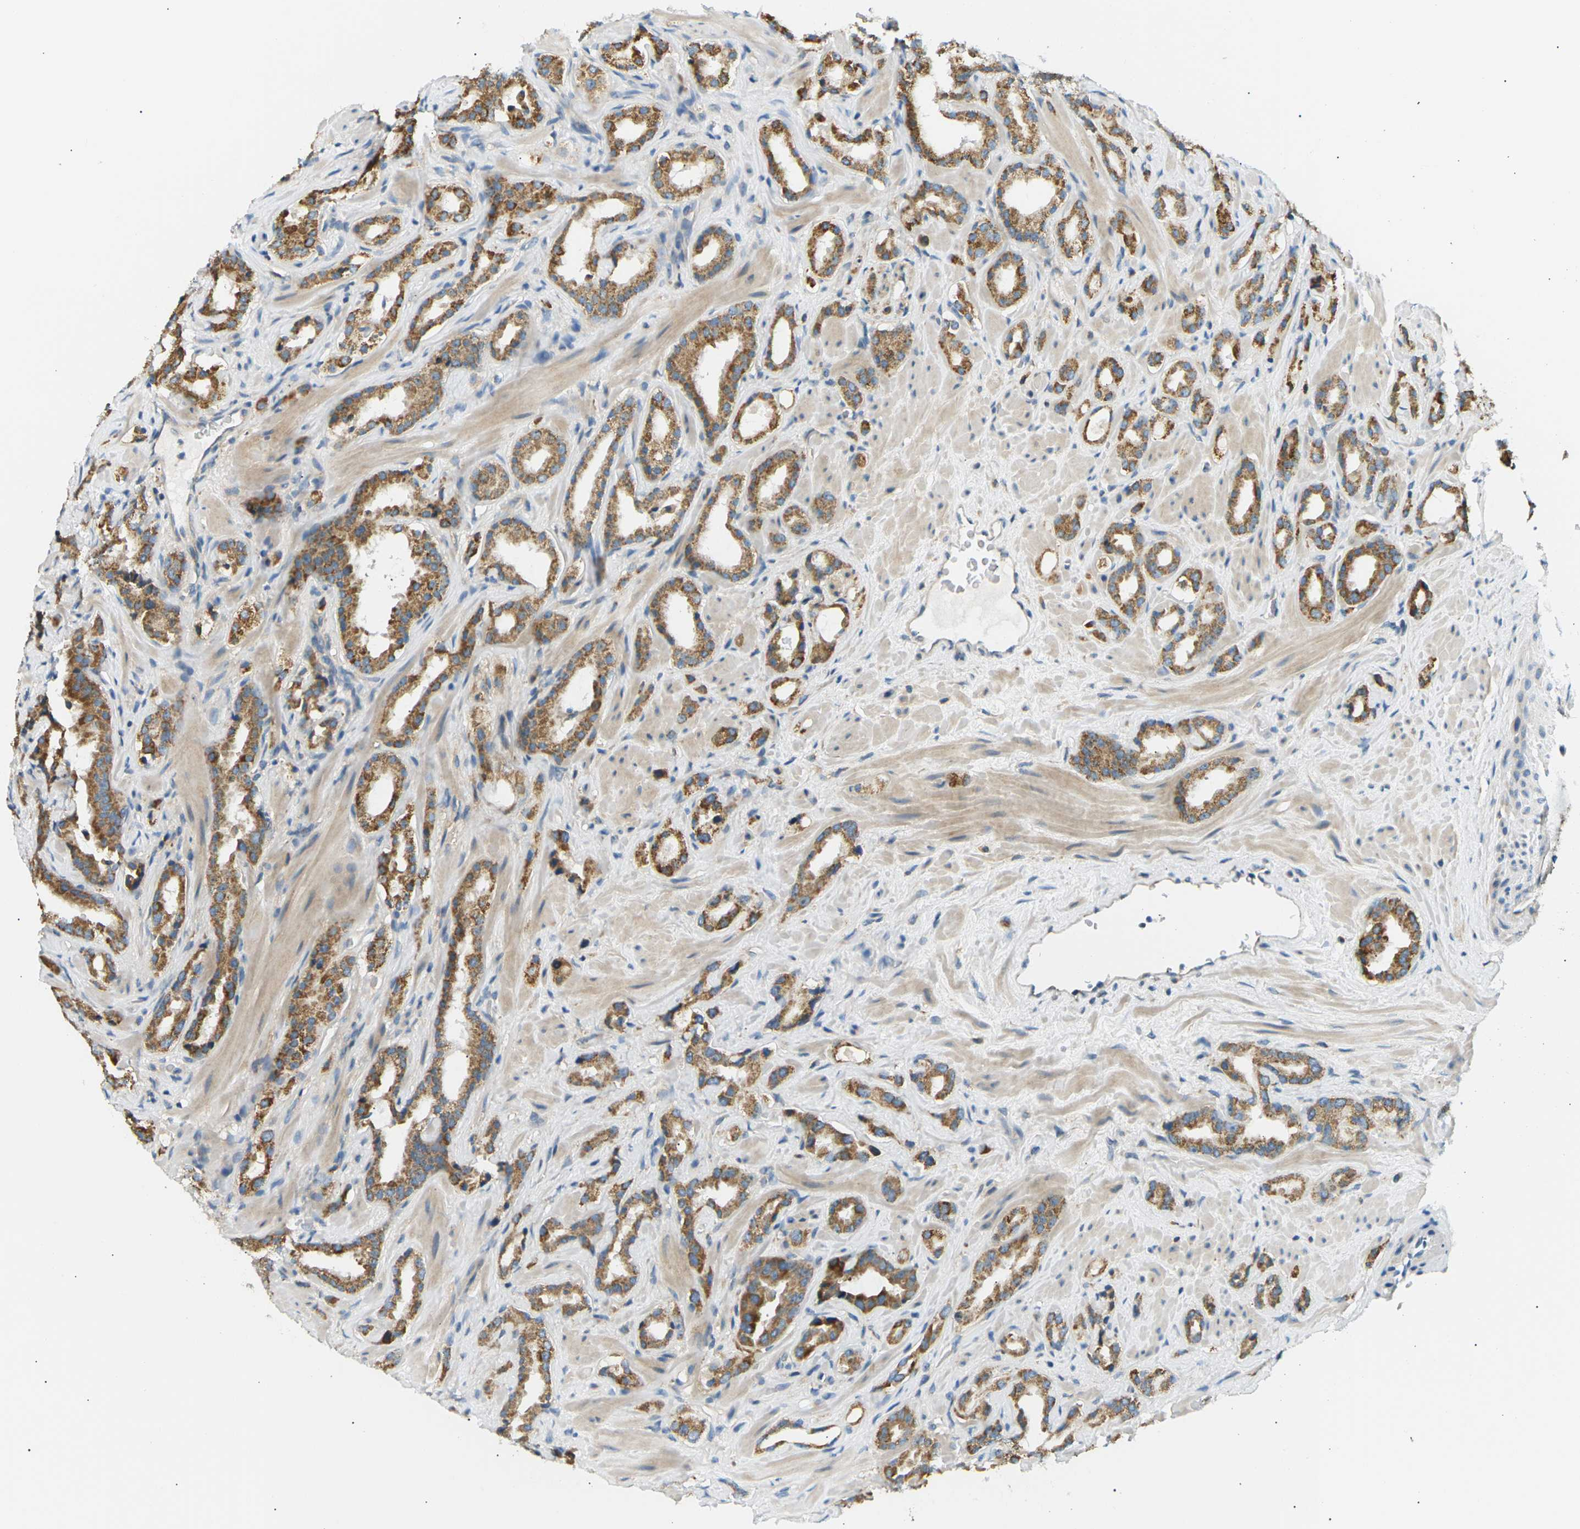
{"staining": {"intensity": "moderate", "quantity": ">75%", "location": "cytoplasmic/membranous"}, "tissue": "prostate cancer", "cell_type": "Tumor cells", "image_type": "cancer", "snomed": [{"axis": "morphology", "description": "Adenocarcinoma, High grade"}, {"axis": "topography", "description": "Prostate"}], "caption": "High-power microscopy captured an immunohistochemistry (IHC) histopathology image of prostate cancer (adenocarcinoma (high-grade)), revealing moderate cytoplasmic/membranous expression in about >75% of tumor cells.", "gene": "TBC1D8", "patient": {"sex": "male", "age": 64}}